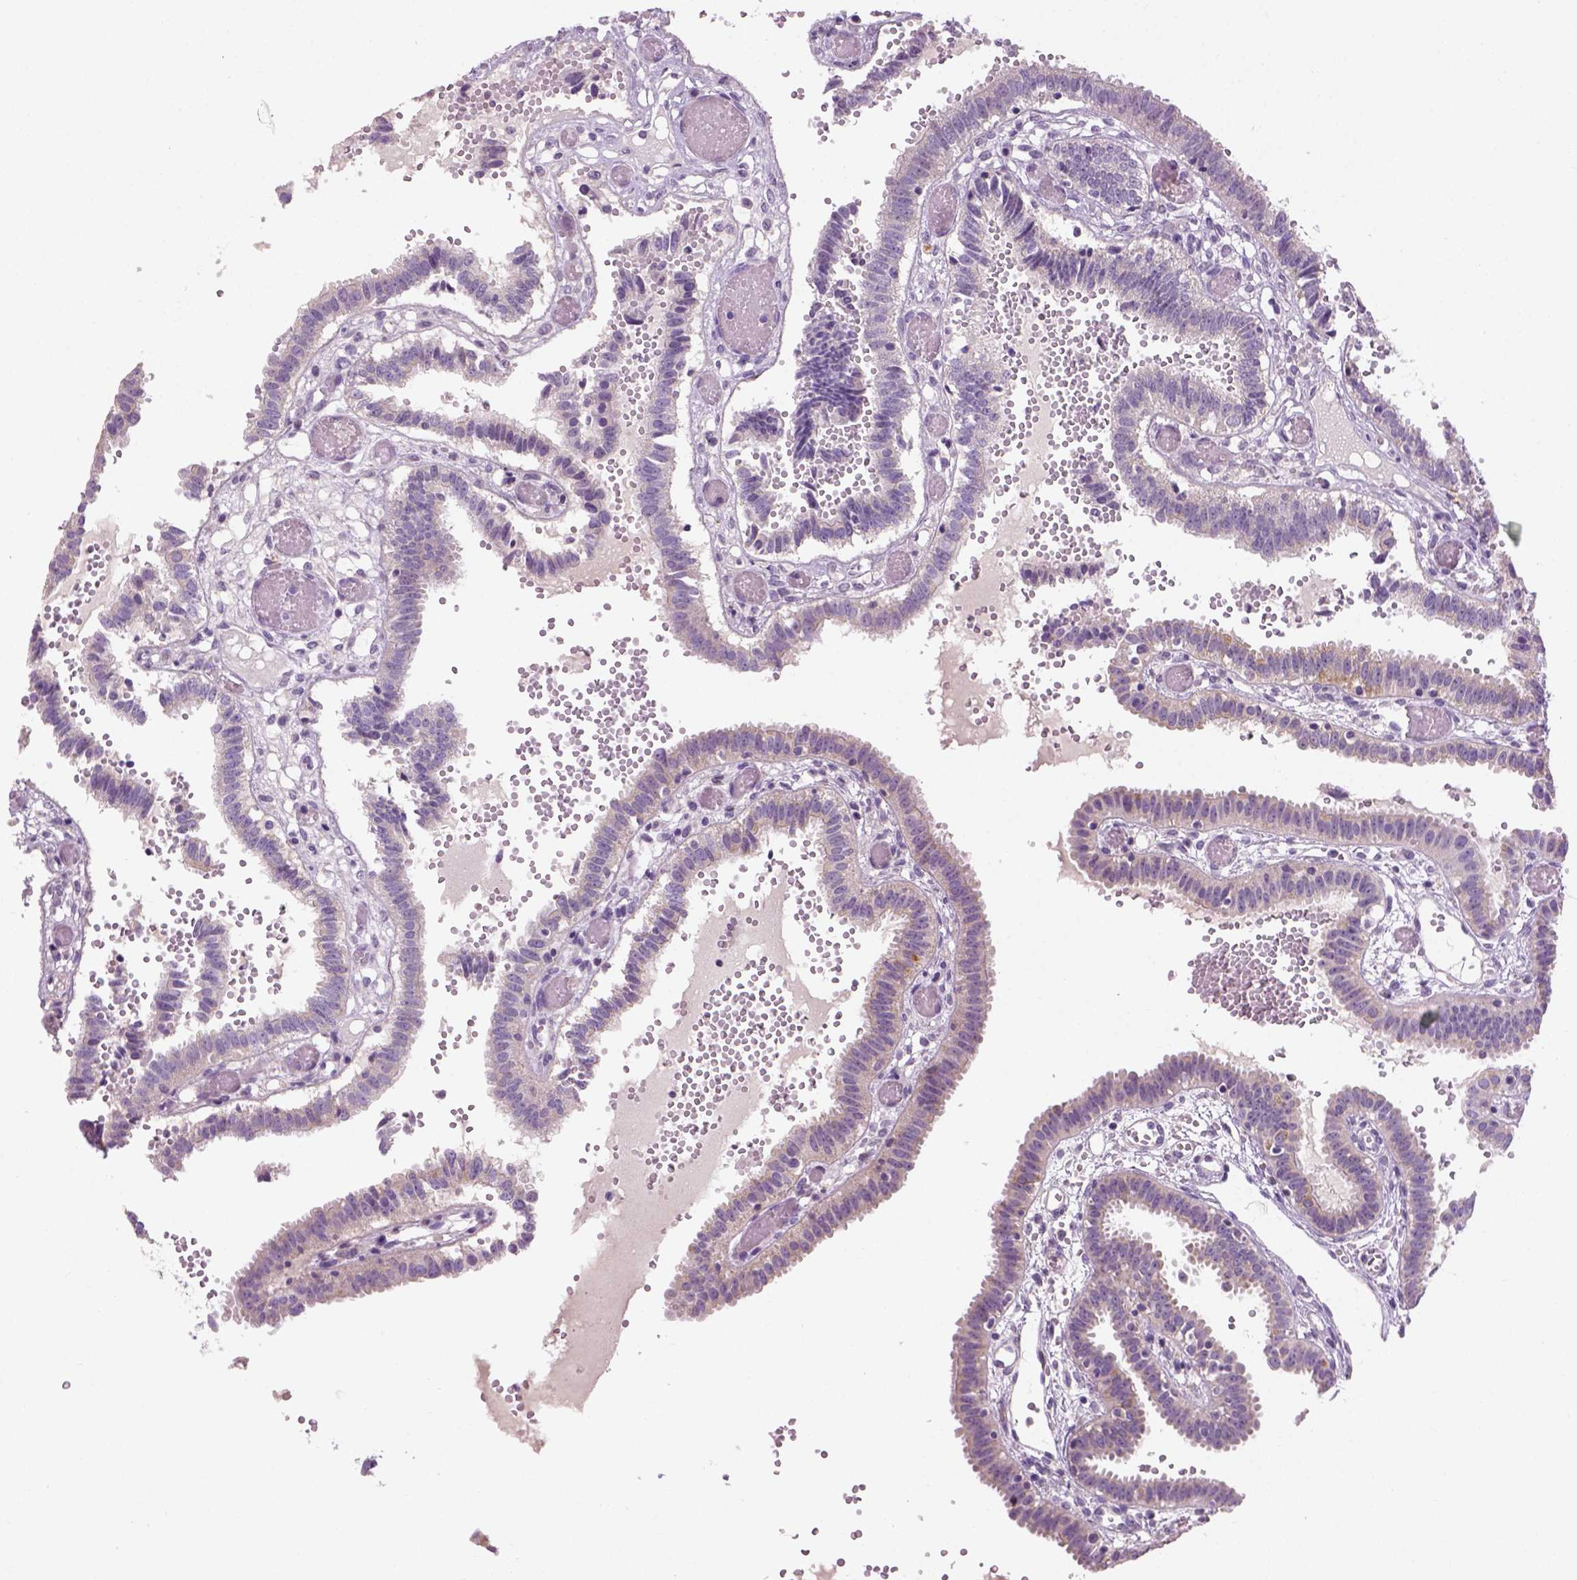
{"staining": {"intensity": "moderate", "quantity": "<25%", "location": "cytoplasmic/membranous"}, "tissue": "fallopian tube", "cell_type": "Glandular cells", "image_type": "normal", "snomed": [{"axis": "morphology", "description": "Normal tissue, NOS"}, {"axis": "topography", "description": "Fallopian tube"}], "caption": "Glandular cells demonstrate low levels of moderate cytoplasmic/membranous staining in about <25% of cells in unremarkable human fallopian tube.", "gene": "NUDT6", "patient": {"sex": "female", "age": 37}}